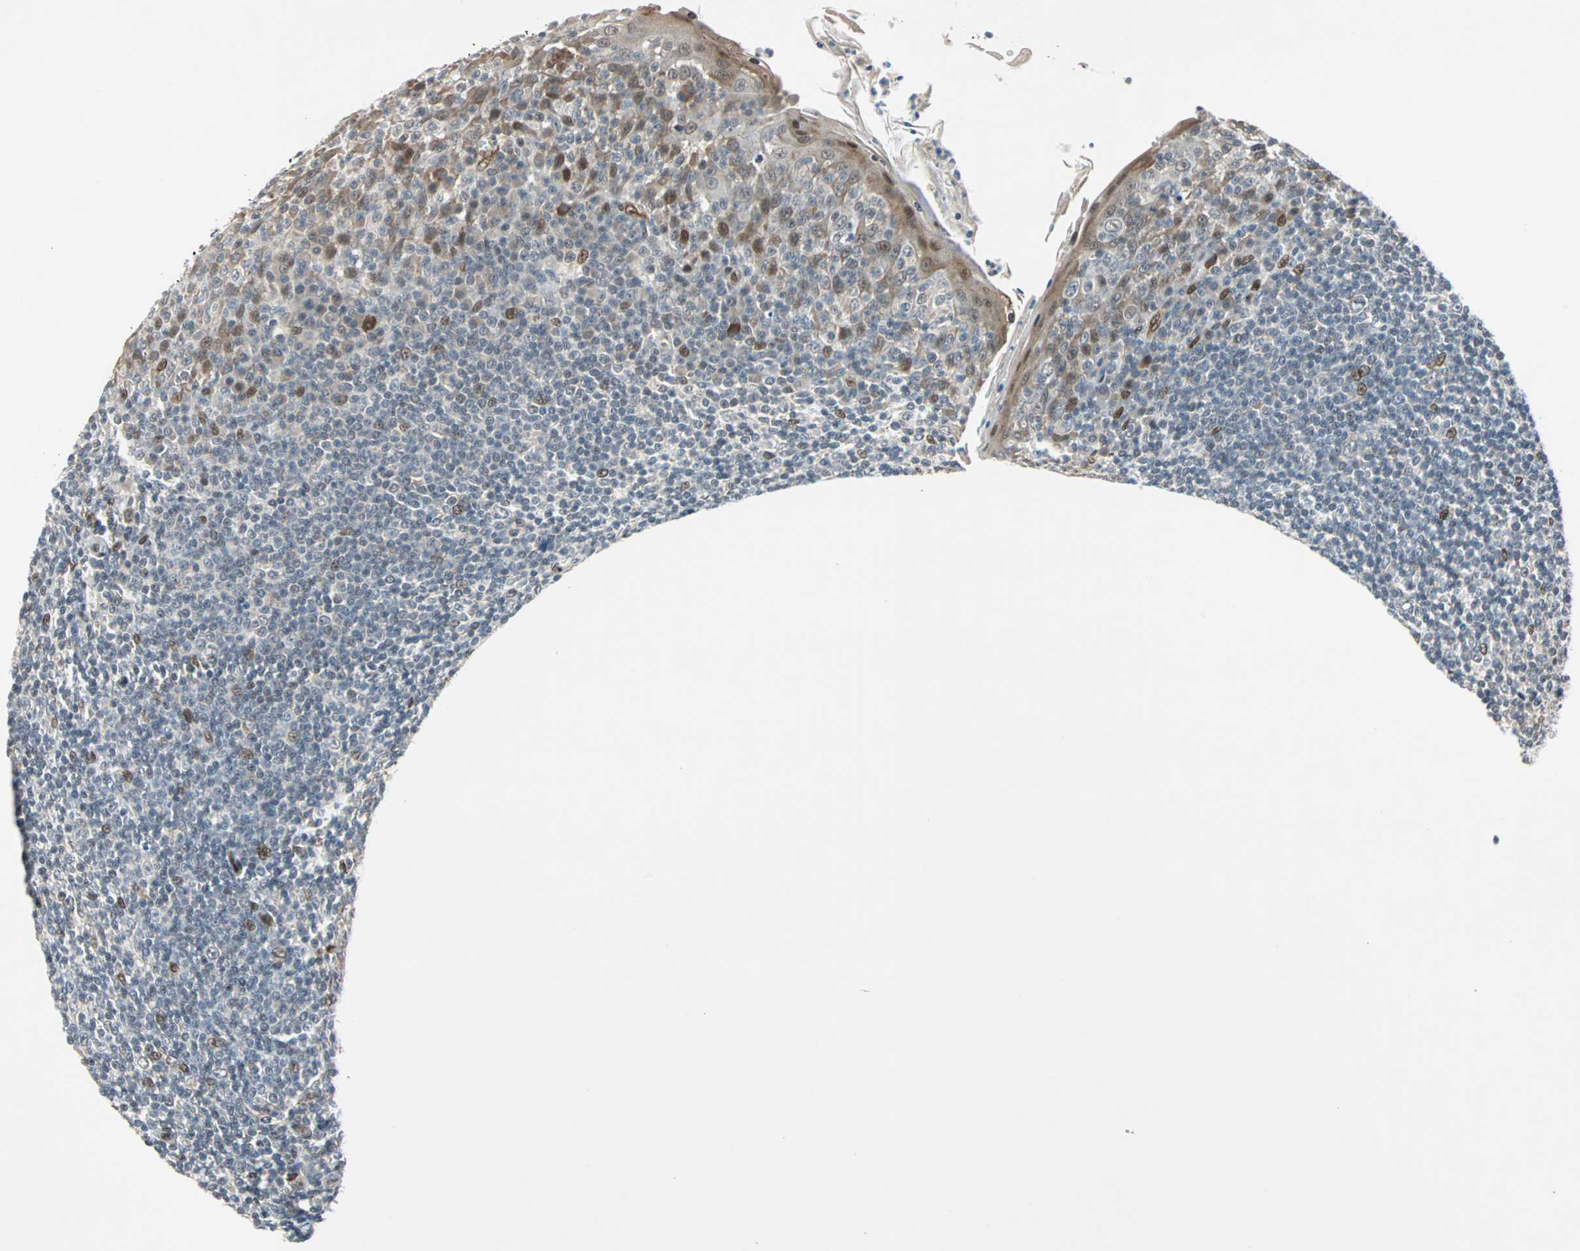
{"staining": {"intensity": "moderate", "quantity": "25%-75%", "location": "cytoplasmic/membranous,nuclear"}, "tissue": "tonsil", "cell_type": "Non-germinal center cells", "image_type": "normal", "snomed": [{"axis": "morphology", "description": "Normal tissue, NOS"}, {"axis": "topography", "description": "Tonsil"}], "caption": "Human tonsil stained for a protein (brown) exhibits moderate cytoplasmic/membranous,nuclear positive positivity in about 25%-75% of non-germinal center cells.", "gene": "WWTR1", "patient": {"sex": "male", "age": 31}}